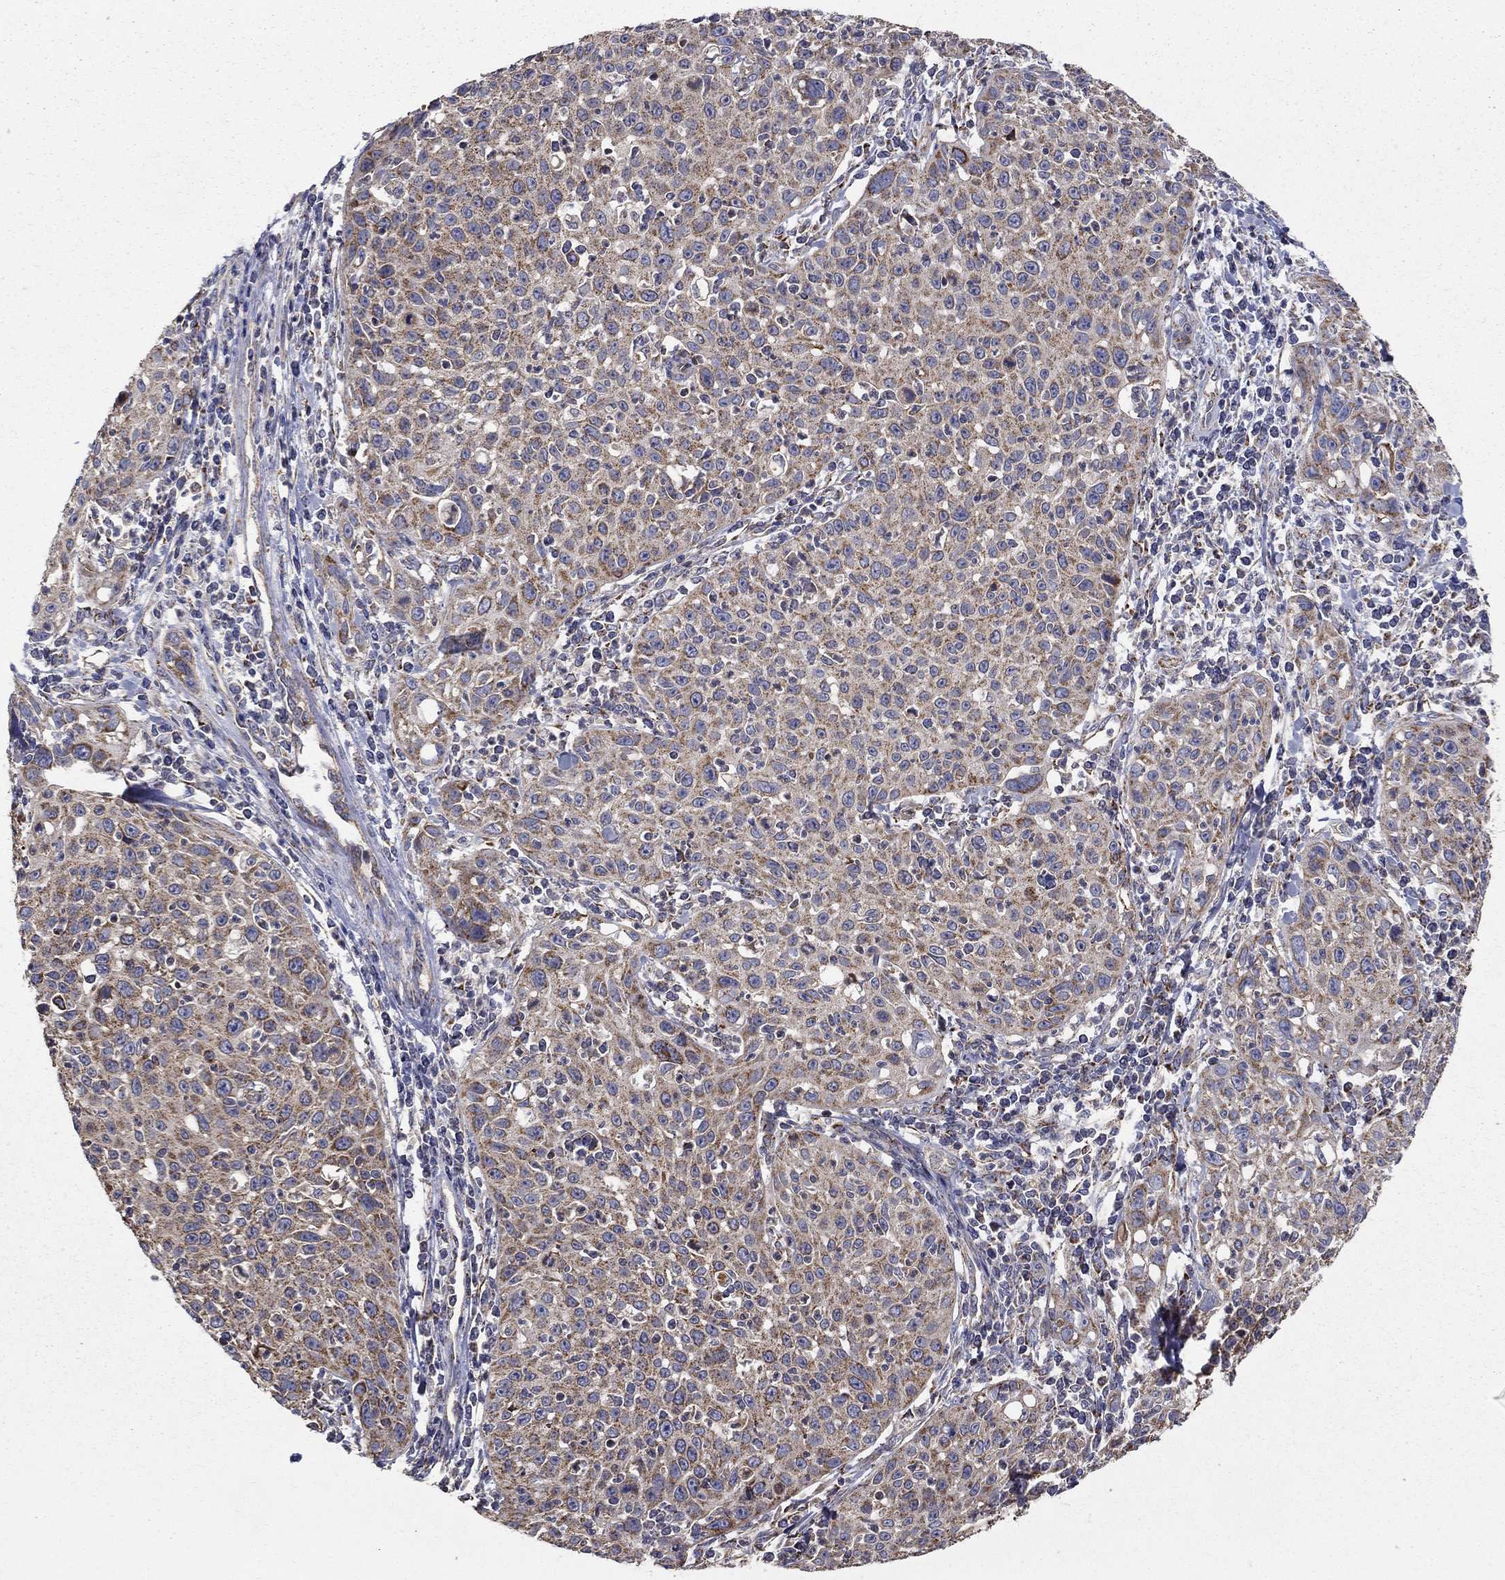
{"staining": {"intensity": "strong", "quantity": "<25%", "location": "cytoplasmic/membranous"}, "tissue": "cervical cancer", "cell_type": "Tumor cells", "image_type": "cancer", "snomed": [{"axis": "morphology", "description": "Squamous cell carcinoma, NOS"}, {"axis": "topography", "description": "Cervix"}], "caption": "Cervical squamous cell carcinoma stained with a brown dye exhibits strong cytoplasmic/membranous positive positivity in about <25% of tumor cells.", "gene": "GCSH", "patient": {"sex": "female", "age": 26}}